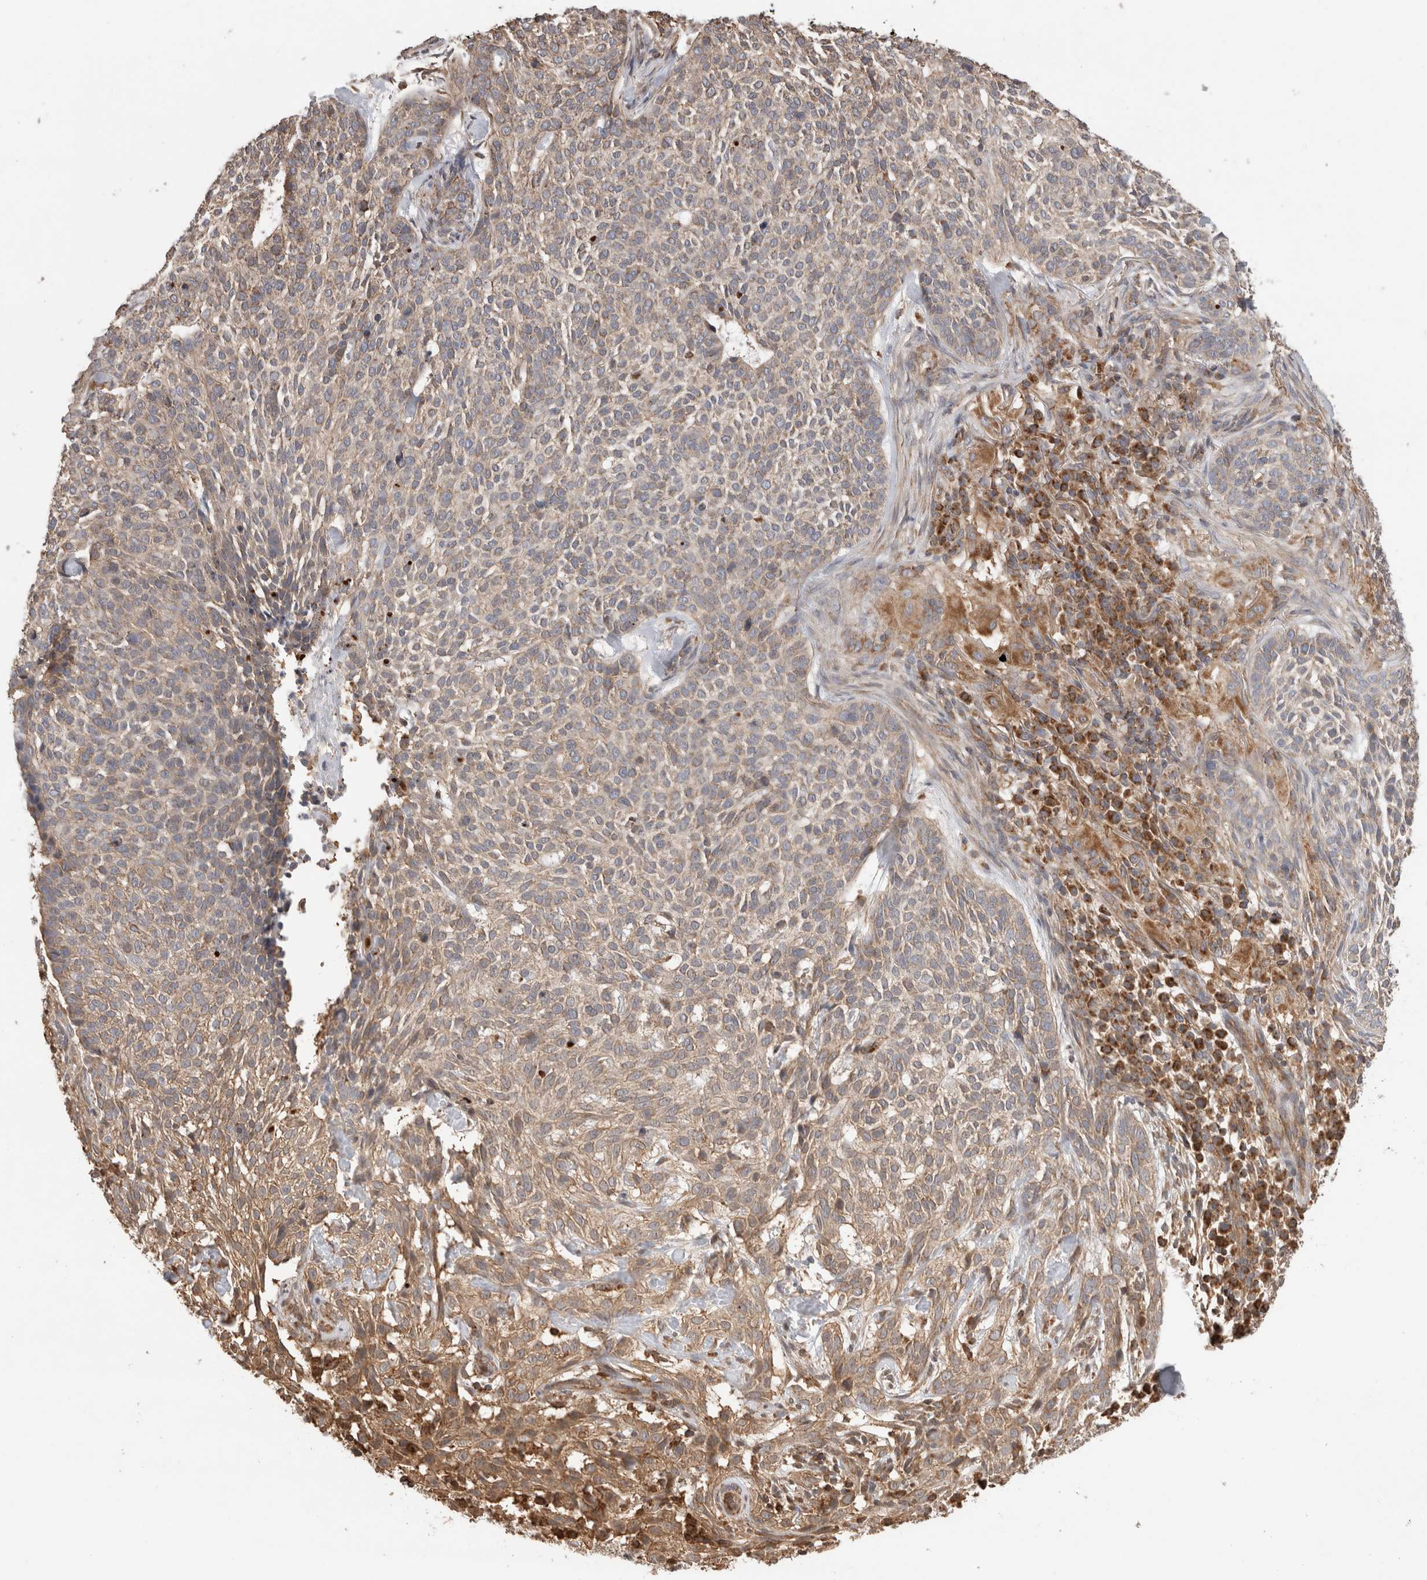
{"staining": {"intensity": "strong", "quantity": "<25%", "location": "cytoplasmic/membranous"}, "tissue": "skin cancer", "cell_type": "Tumor cells", "image_type": "cancer", "snomed": [{"axis": "morphology", "description": "Basal cell carcinoma"}, {"axis": "topography", "description": "Skin"}], "caption": "Human skin cancer (basal cell carcinoma) stained with a protein marker shows strong staining in tumor cells.", "gene": "IMMP2L", "patient": {"sex": "female", "age": 64}}